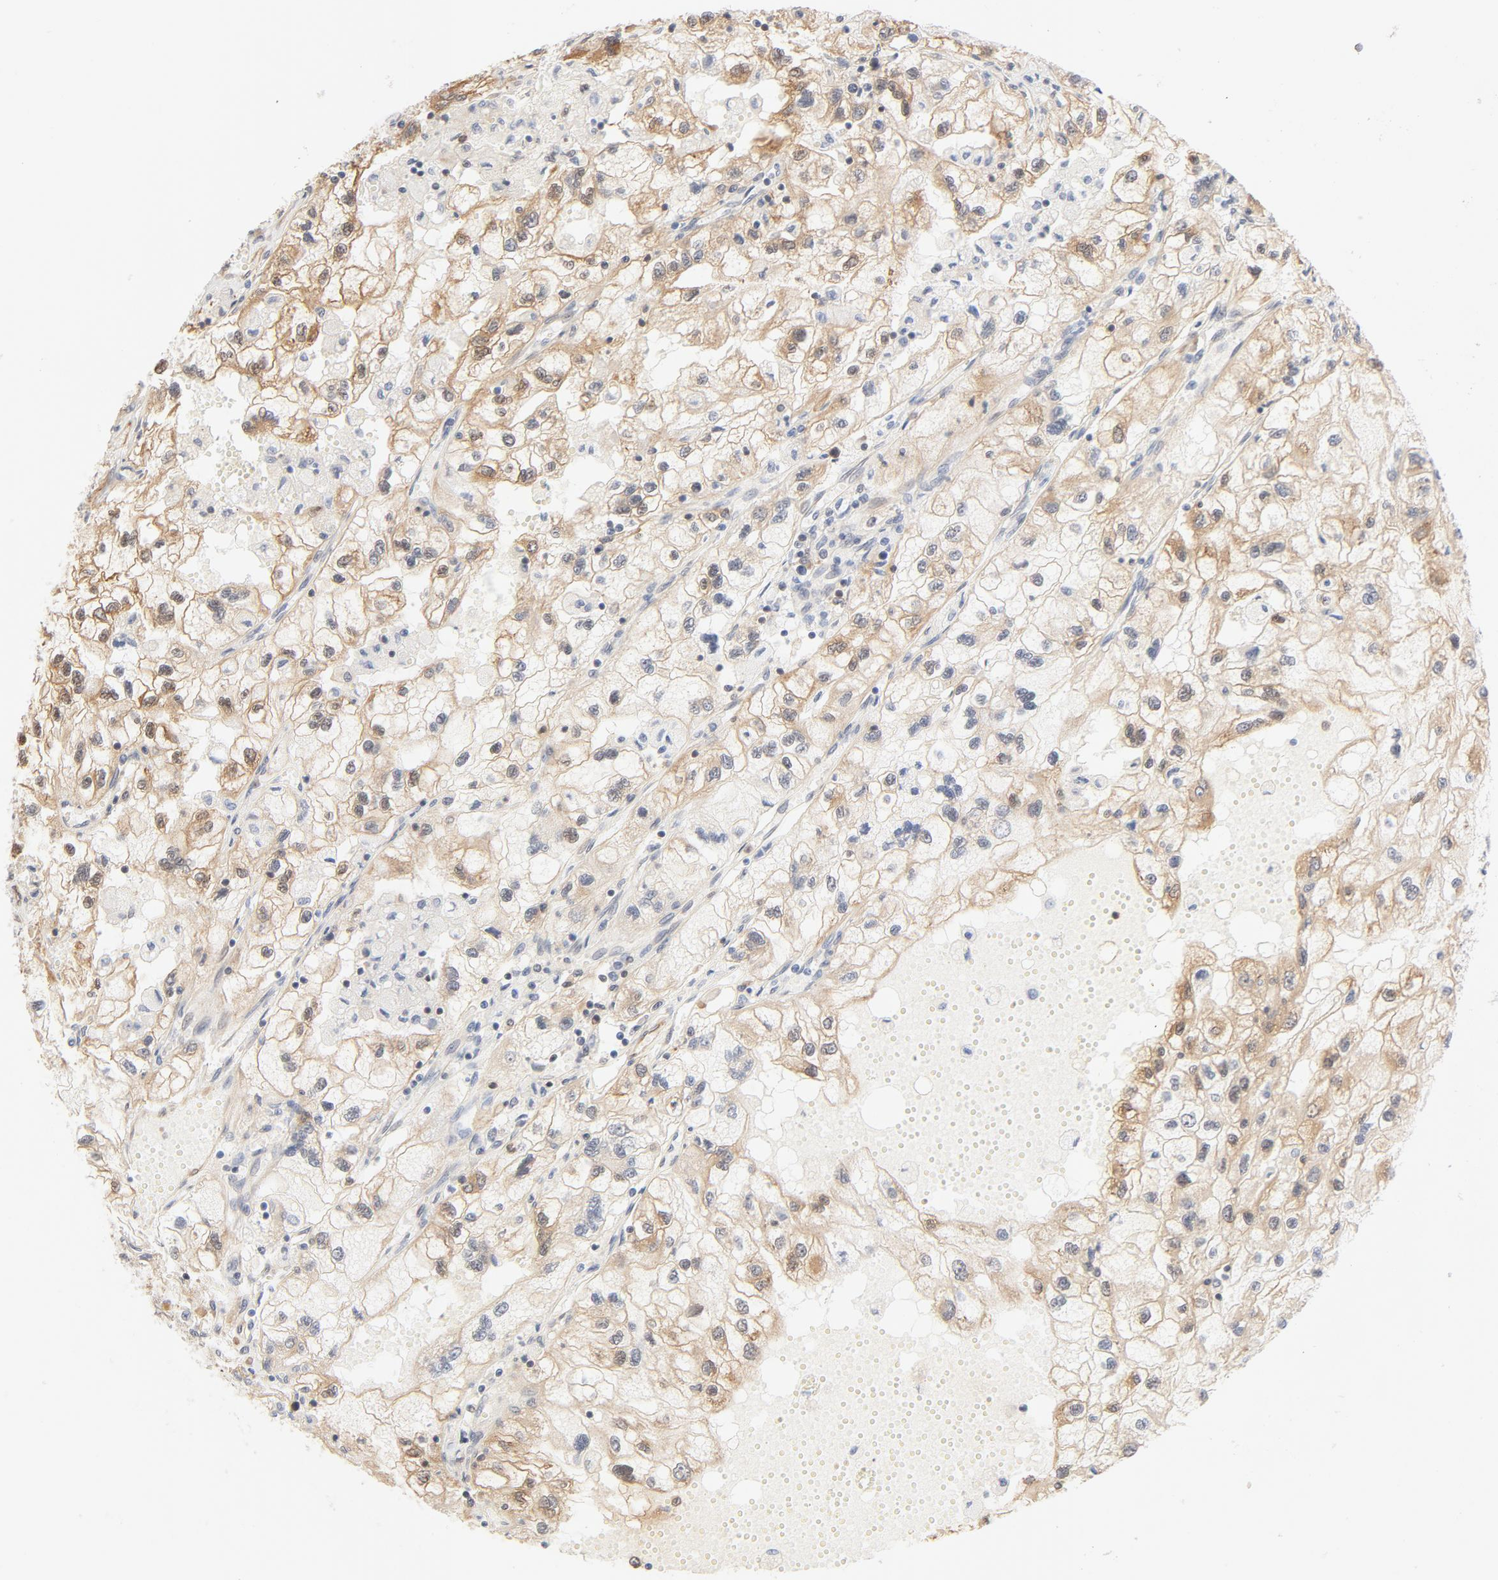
{"staining": {"intensity": "moderate", "quantity": ">75%", "location": "cytoplasmic/membranous"}, "tissue": "renal cancer", "cell_type": "Tumor cells", "image_type": "cancer", "snomed": [{"axis": "morphology", "description": "Normal tissue, NOS"}, {"axis": "morphology", "description": "Adenocarcinoma, NOS"}, {"axis": "topography", "description": "Kidney"}], "caption": "Brown immunohistochemical staining in human renal cancer (adenocarcinoma) shows moderate cytoplasmic/membranous staining in about >75% of tumor cells. The protein of interest is stained brown, and the nuclei are stained in blue (DAB (3,3'-diaminobenzidine) IHC with brightfield microscopy, high magnification).", "gene": "EIF4E", "patient": {"sex": "male", "age": 71}}